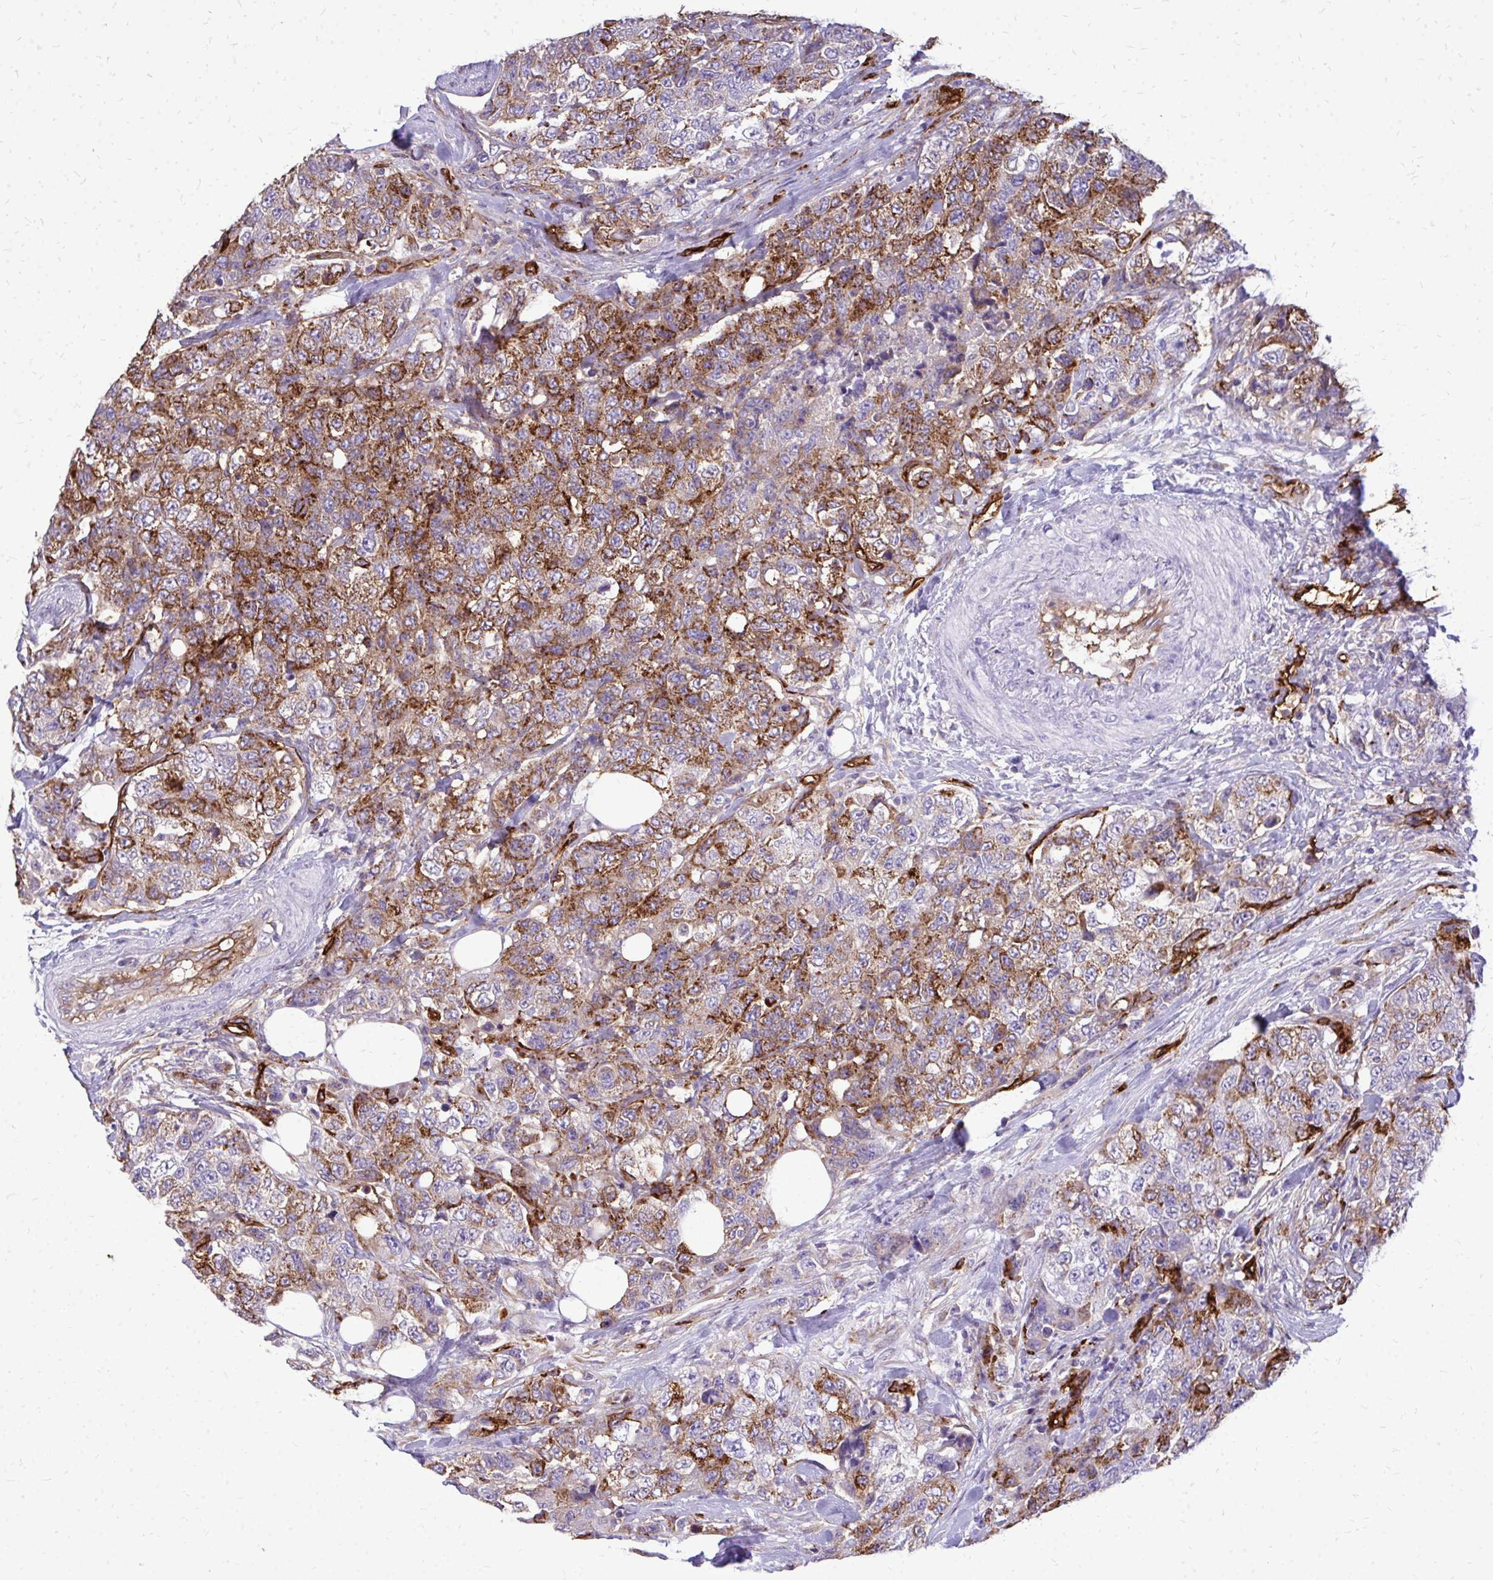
{"staining": {"intensity": "moderate", "quantity": "25%-75%", "location": "cytoplasmic/membranous"}, "tissue": "urothelial cancer", "cell_type": "Tumor cells", "image_type": "cancer", "snomed": [{"axis": "morphology", "description": "Urothelial carcinoma, High grade"}, {"axis": "topography", "description": "Urinary bladder"}], "caption": "A histopathology image of human urothelial cancer stained for a protein displays moderate cytoplasmic/membranous brown staining in tumor cells.", "gene": "MARCKSL1", "patient": {"sex": "female", "age": 78}}